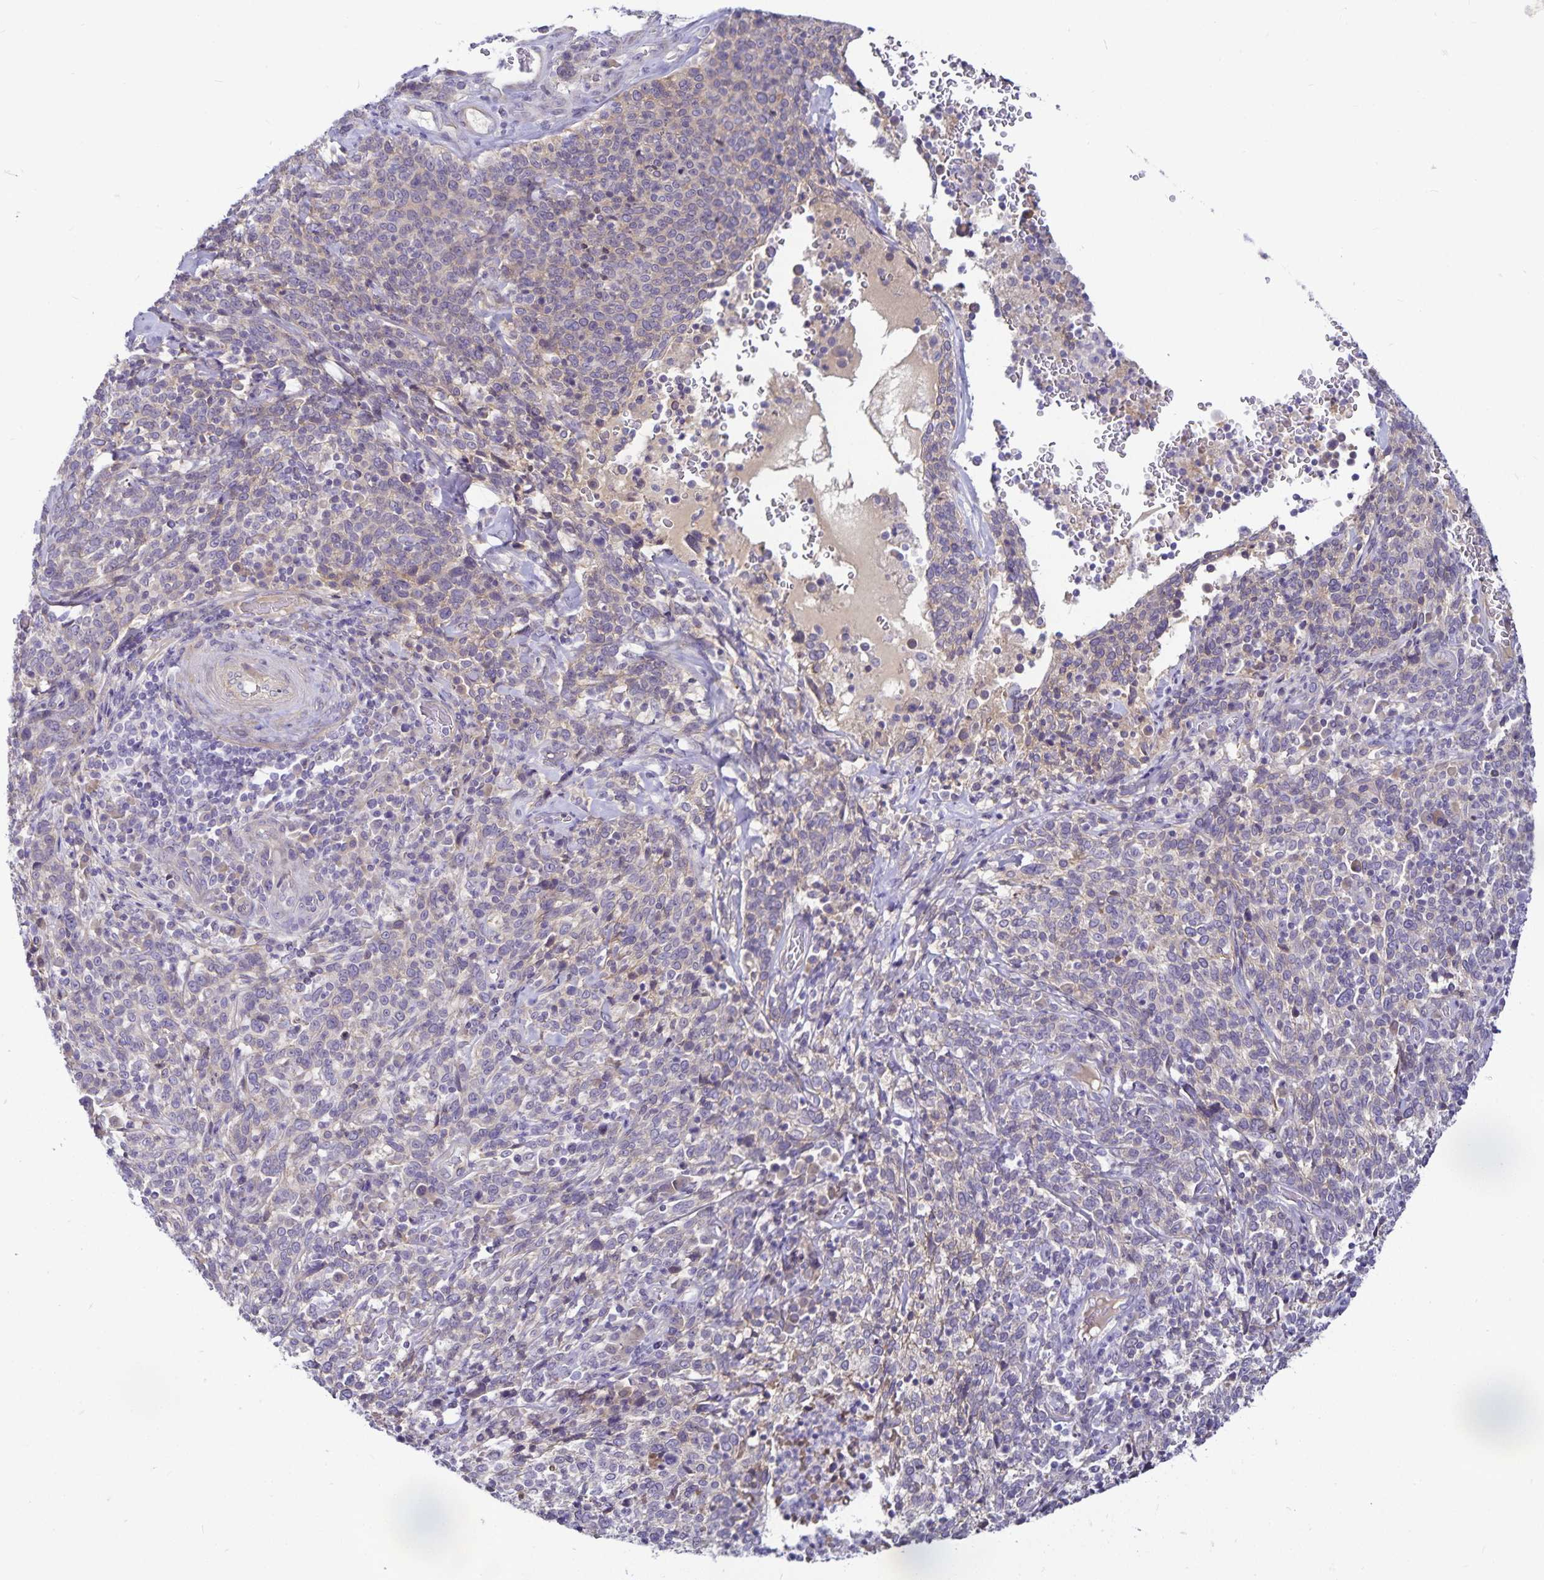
{"staining": {"intensity": "negative", "quantity": "none", "location": "none"}, "tissue": "cervical cancer", "cell_type": "Tumor cells", "image_type": "cancer", "snomed": [{"axis": "morphology", "description": "Squamous cell carcinoma, NOS"}, {"axis": "topography", "description": "Cervix"}], "caption": "IHC of human cervical cancer (squamous cell carcinoma) demonstrates no staining in tumor cells.", "gene": "GNG12", "patient": {"sex": "female", "age": 46}}